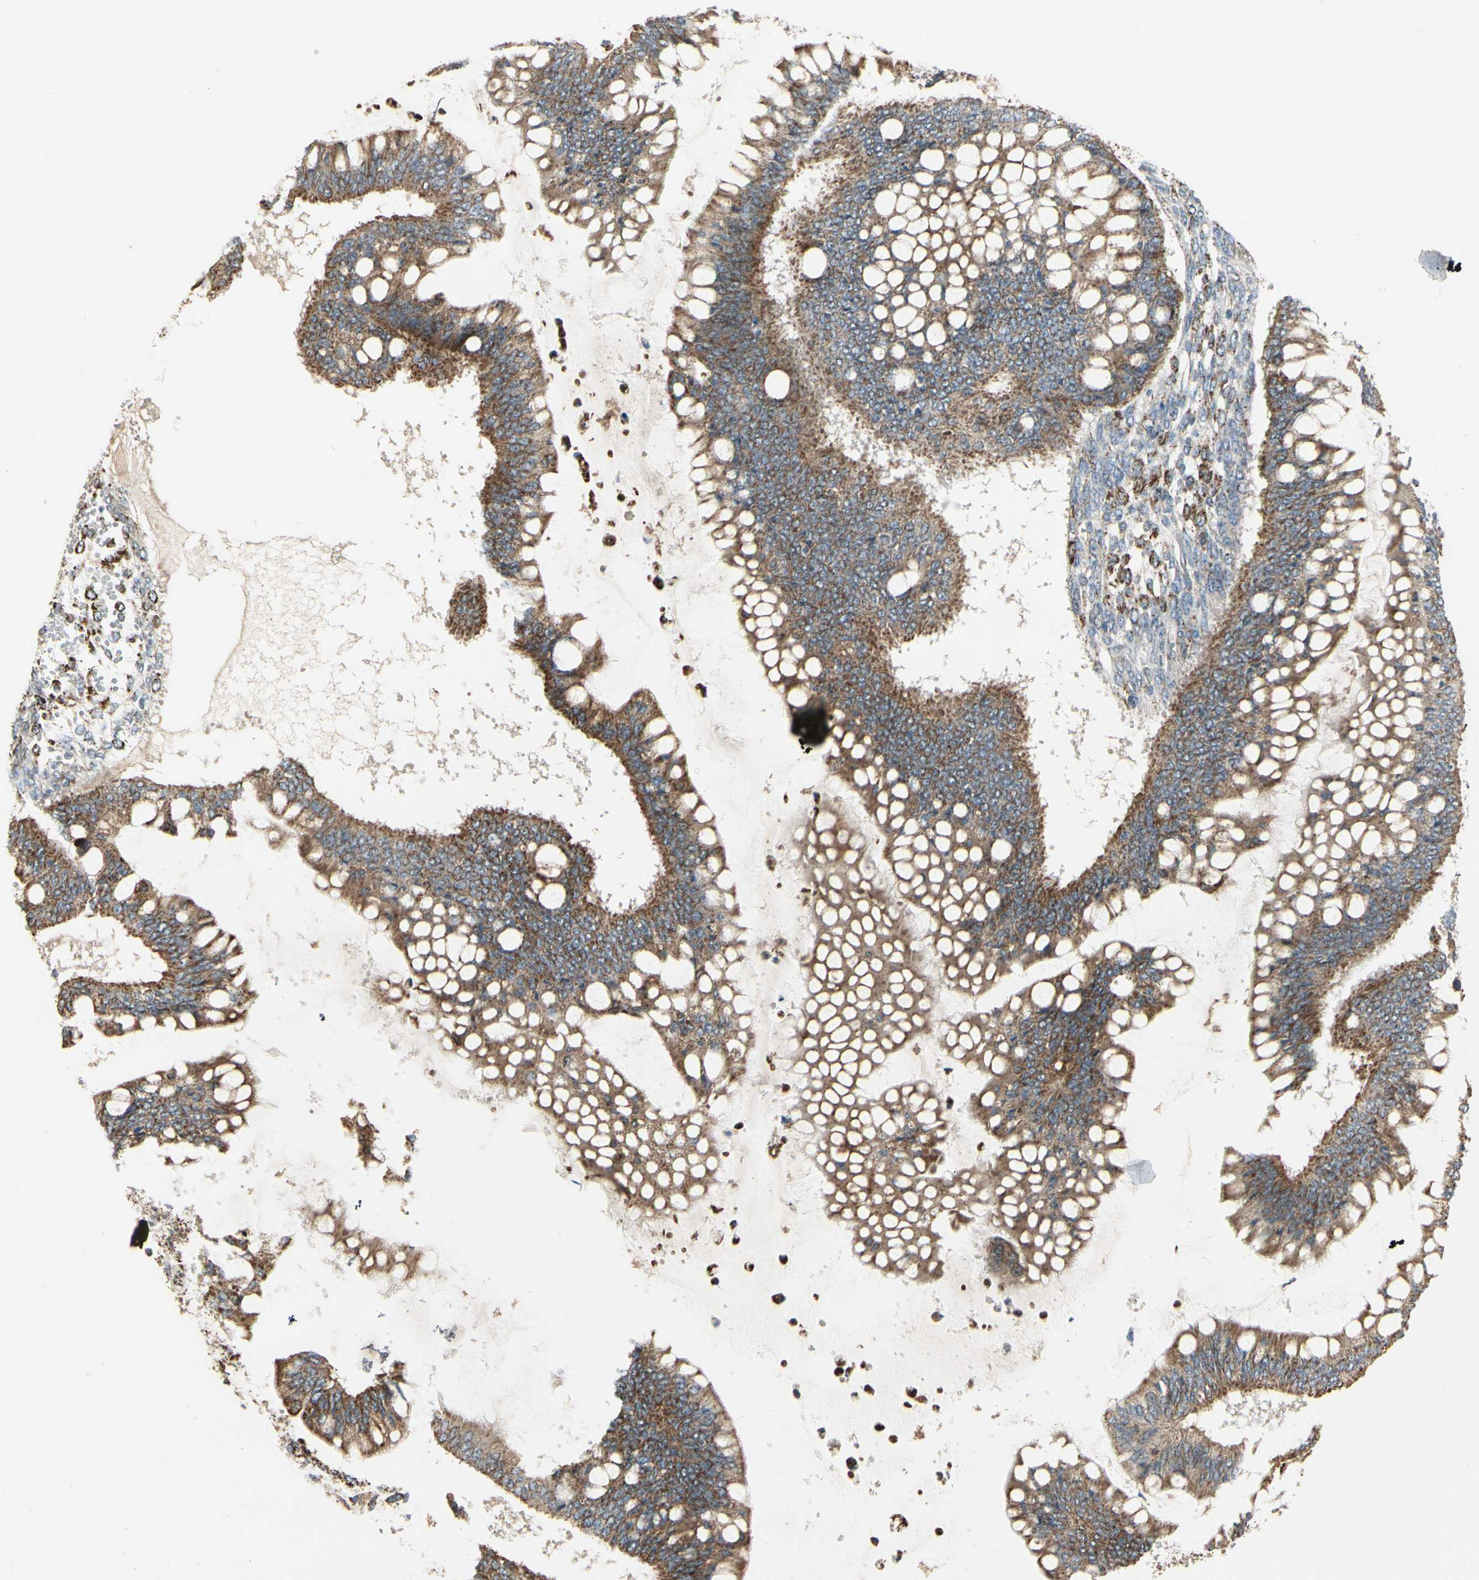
{"staining": {"intensity": "strong", "quantity": ">75%", "location": "cytoplasmic/membranous"}, "tissue": "ovarian cancer", "cell_type": "Tumor cells", "image_type": "cancer", "snomed": [{"axis": "morphology", "description": "Cystadenocarcinoma, mucinous, NOS"}, {"axis": "topography", "description": "Ovary"}], "caption": "High-magnification brightfield microscopy of mucinous cystadenocarcinoma (ovarian) stained with DAB (brown) and counterstained with hematoxylin (blue). tumor cells exhibit strong cytoplasmic/membranous staining is present in about>75% of cells.", "gene": "ANKS6", "patient": {"sex": "female", "age": 73}}